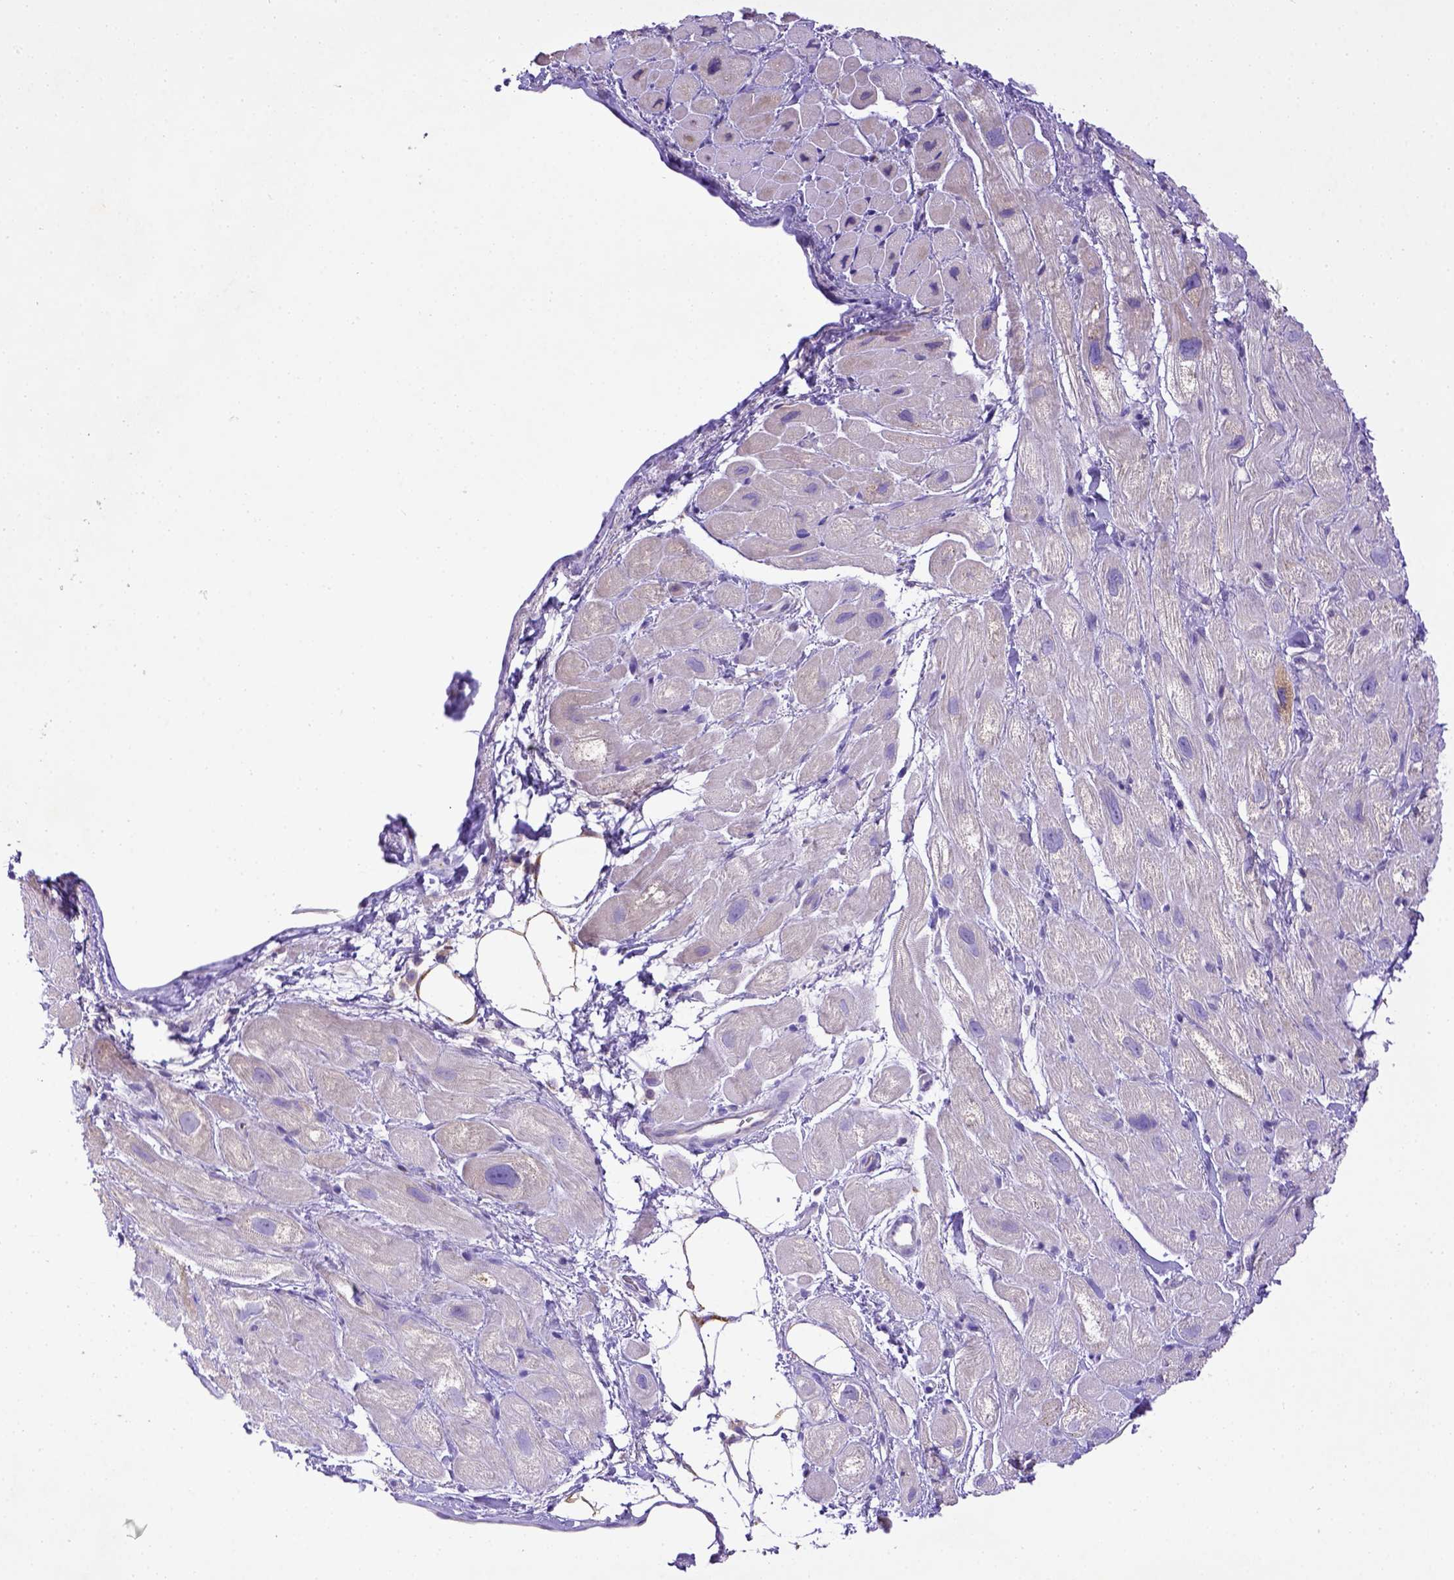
{"staining": {"intensity": "negative", "quantity": "none", "location": "none"}, "tissue": "heart muscle", "cell_type": "Cardiomyocytes", "image_type": "normal", "snomed": [{"axis": "morphology", "description": "Normal tissue, NOS"}, {"axis": "topography", "description": "Heart"}], "caption": "IHC photomicrograph of benign heart muscle: heart muscle stained with DAB (3,3'-diaminobenzidine) exhibits no significant protein expression in cardiomyocytes.", "gene": "CD40", "patient": {"sex": "female", "age": 69}}